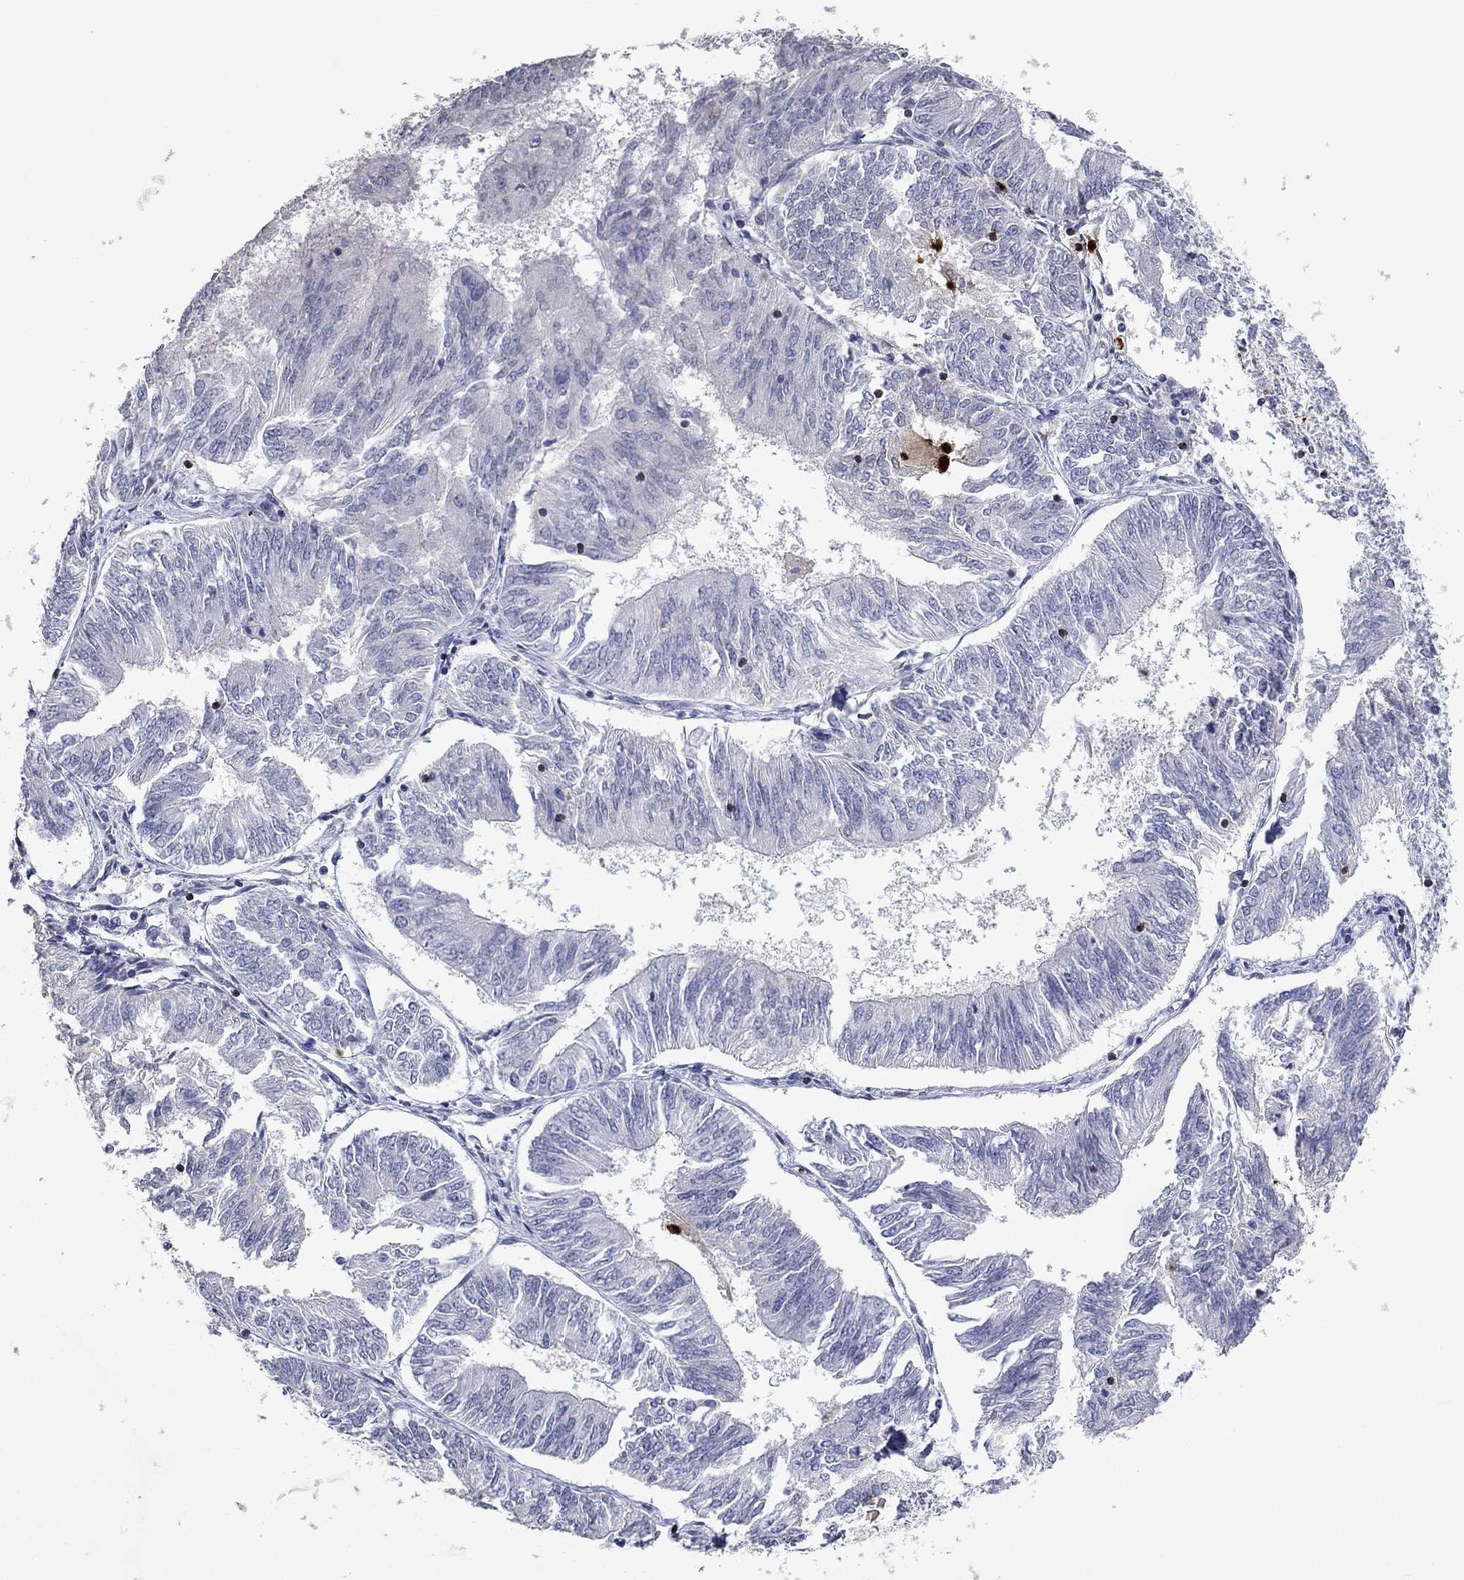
{"staining": {"intensity": "negative", "quantity": "none", "location": "none"}, "tissue": "endometrial cancer", "cell_type": "Tumor cells", "image_type": "cancer", "snomed": [{"axis": "morphology", "description": "Adenocarcinoma, NOS"}, {"axis": "topography", "description": "Endometrium"}], "caption": "A high-resolution photomicrograph shows IHC staining of endometrial cancer, which exhibits no significant staining in tumor cells. The staining is performed using DAB brown chromogen with nuclei counter-stained in using hematoxylin.", "gene": "CCL5", "patient": {"sex": "female", "age": 58}}